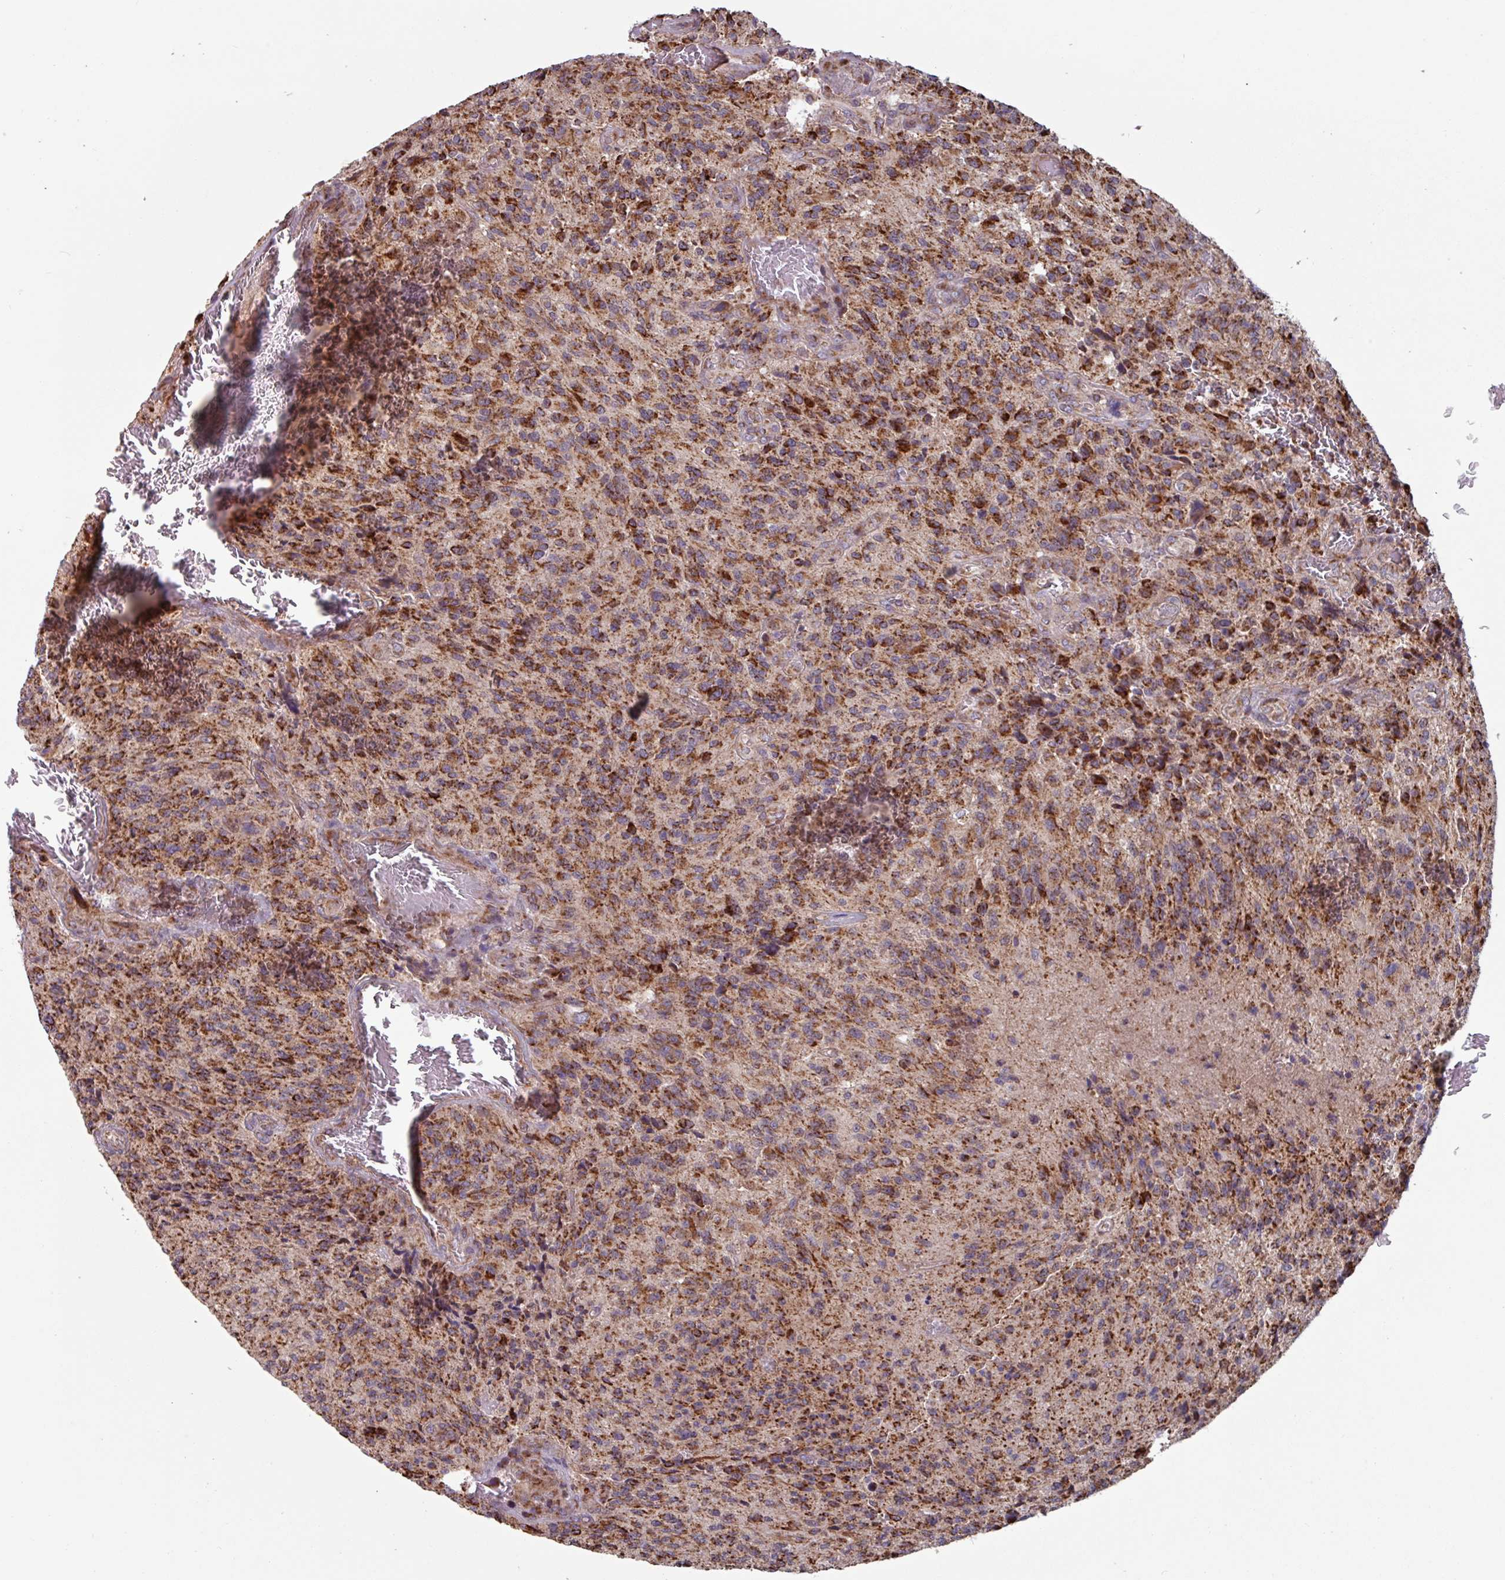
{"staining": {"intensity": "moderate", "quantity": ">75%", "location": "cytoplasmic/membranous"}, "tissue": "glioma", "cell_type": "Tumor cells", "image_type": "cancer", "snomed": [{"axis": "morphology", "description": "Normal tissue, NOS"}, {"axis": "morphology", "description": "Glioma, malignant, High grade"}, {"axis": "topography", "description": "Cerebral cortex"}], "caption": "A histopathology image of malignant glioma (high-grade) stained for a protein shows moderate cytoplasmic/membranous brown staining in tumor cells.", "gene": "COX7C", "patient": {"sex": "male", "age": 56}}